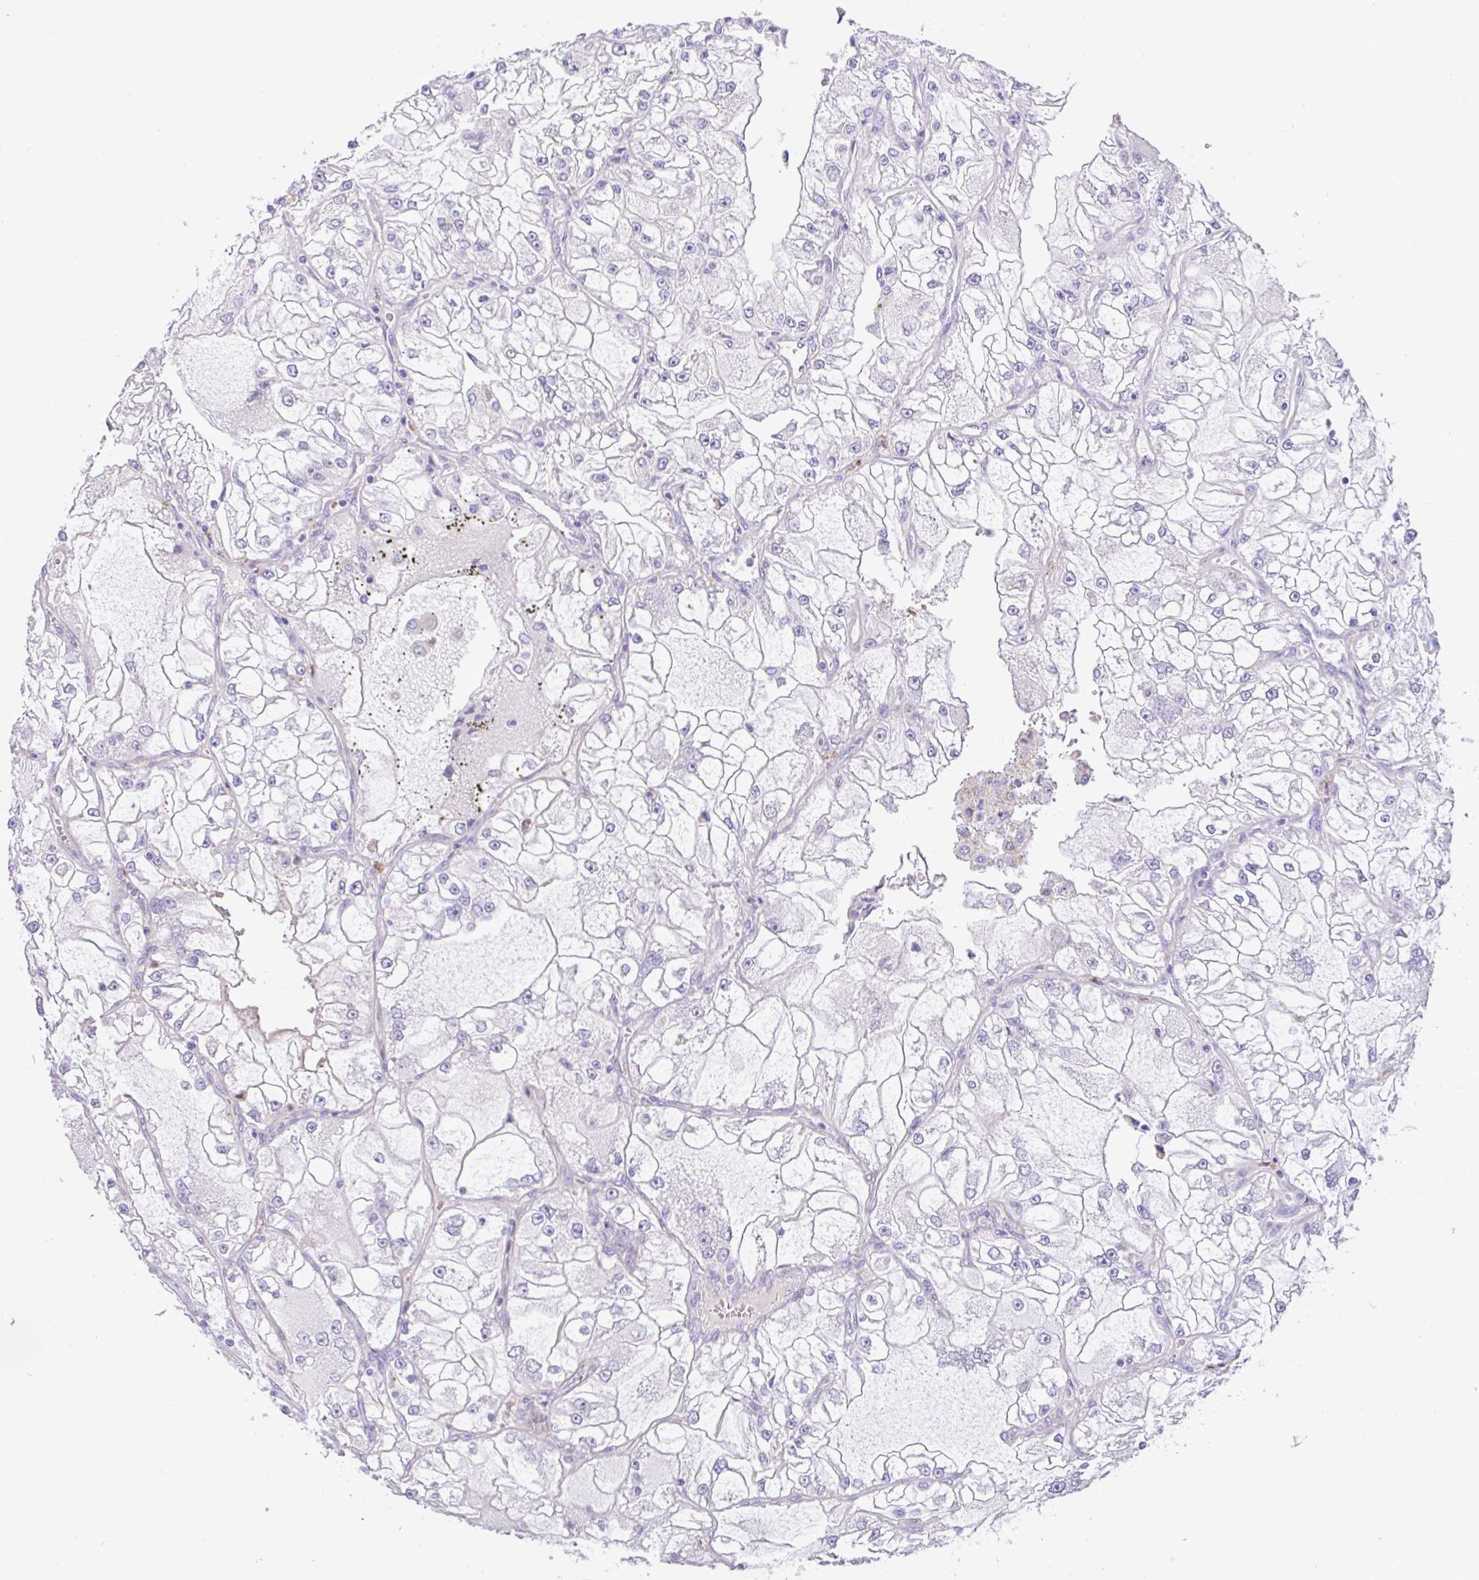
{"staining": {"intensity": "negative", "quantity": "none", "location": "none"}, "tissue": "renal cancer", "cell_type": "Tumor cells", "image_type": "cancer", "snomed": [{"axis": "morphology", "description": "Adenocarcinoma, NOS"}, {"axis": "topography", "description": "Kidney"}], "caption": "This is a micrograph of immunohistochemistry (IHC) staining of renal adenocarcinoma, which shows no staining in tumor cells.", "gene": "EPN3", "patient": {"sex": "female", "age": 72}}